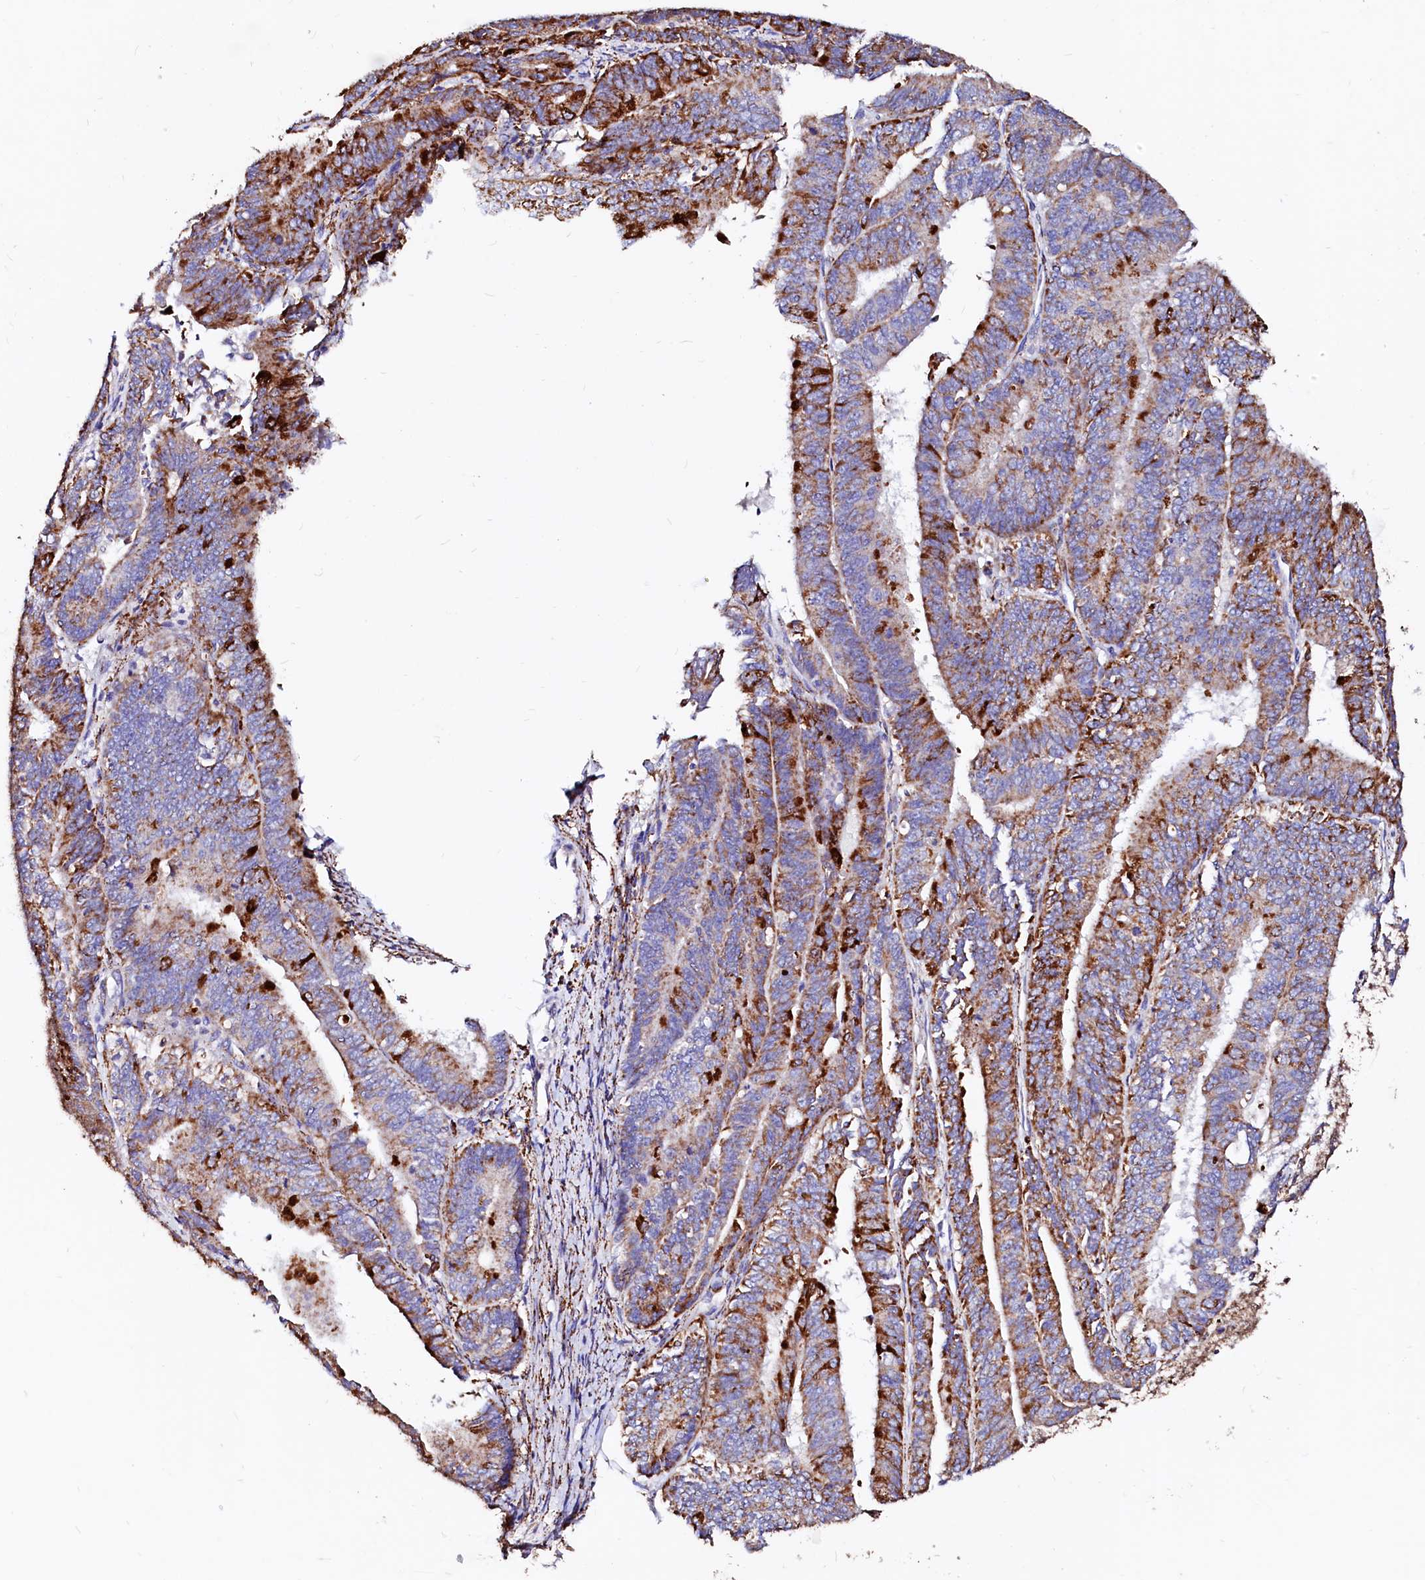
{"staining": {"intensity": "strong", "quantity": "25%-75%", "location": "cytoplasmic/membranous"}, "tissue": "endometrial cancer", "cell_type": "Tumor cells", "image_type": "cancer", "snomed": [{"axis": "morphology", "description": "Adenocarcinoma, NOS"}, {"axis": "topography", "description": "Endometrium"}], "caption": "Immunohistochemical staining of endometrial adenocarcinoma exhibits high levels of strong cytoplasmic/membranous staining in about 25%-75% of tumor cells. (DAB (3,3'-diaminobenzidine) IHC with brightfield microscopy, high magnification).", "gene": "MAOB", "patient": {"sex": "female", "age": 73}}